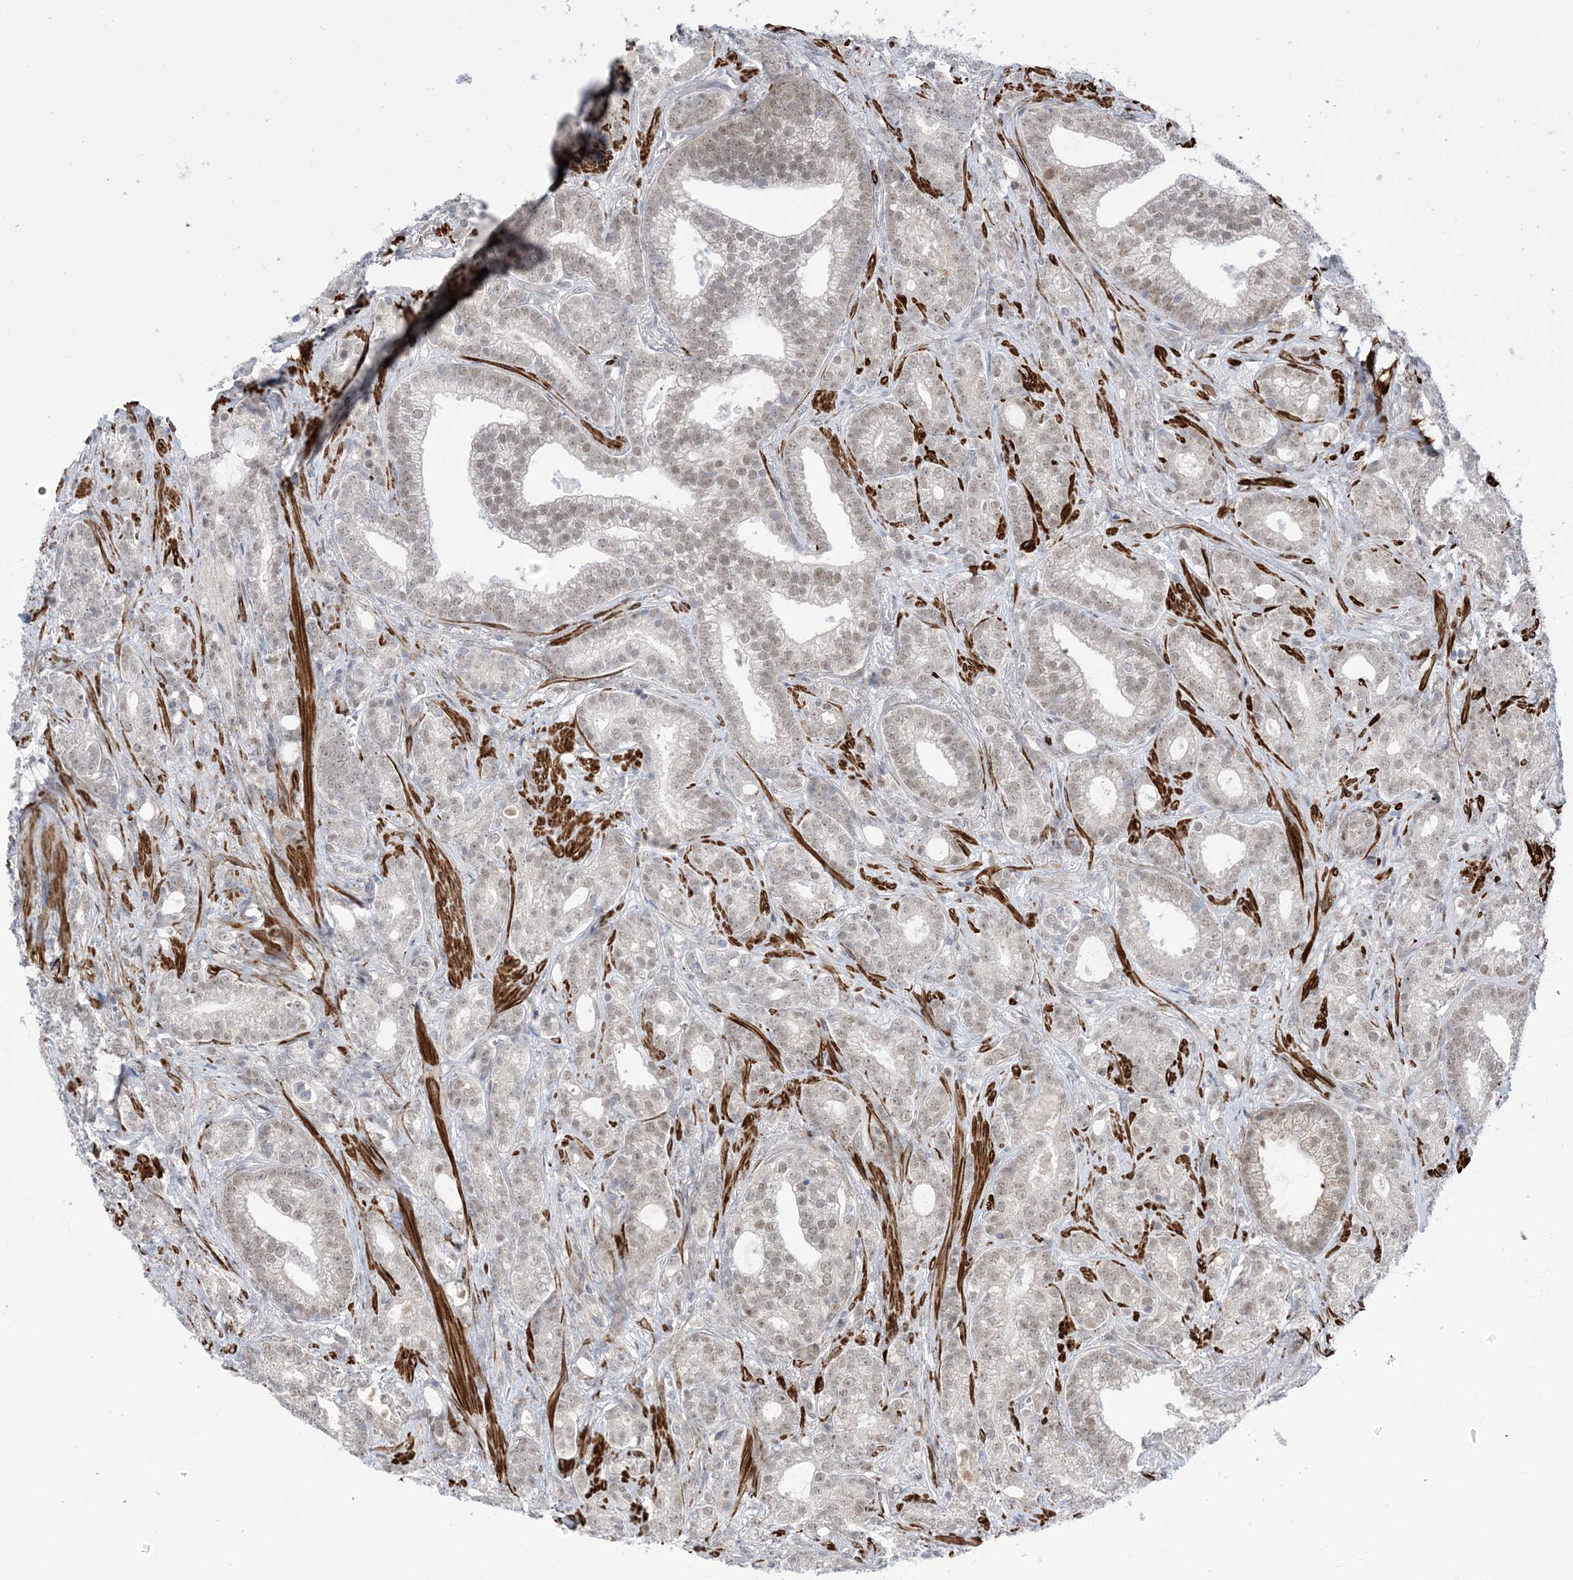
{"staining": {"intensity": "weak", "quantity": "25%-75%", "location": "cytoplasmic/membranous,nuclear"}, "tissue": "prostate cancer", "cell_type": "Tumor cells", "image_type": "cancer", "snomed": [{"axis": "morphology", "description": "Adenocarcinoma, High grade"}, {"axis": "topography", "description": "Prostate and seminal vesicle, NOS"}], "caption": "Protein analysis of prostate high-grade adenocarcinoma tissue demonstrates weak cytoplasmic/membranous and nuclear expression in approximately 25%-75% of tumor cells.", "gene": "ZNF8", "patient": {"sex": "male", "age": 67}}